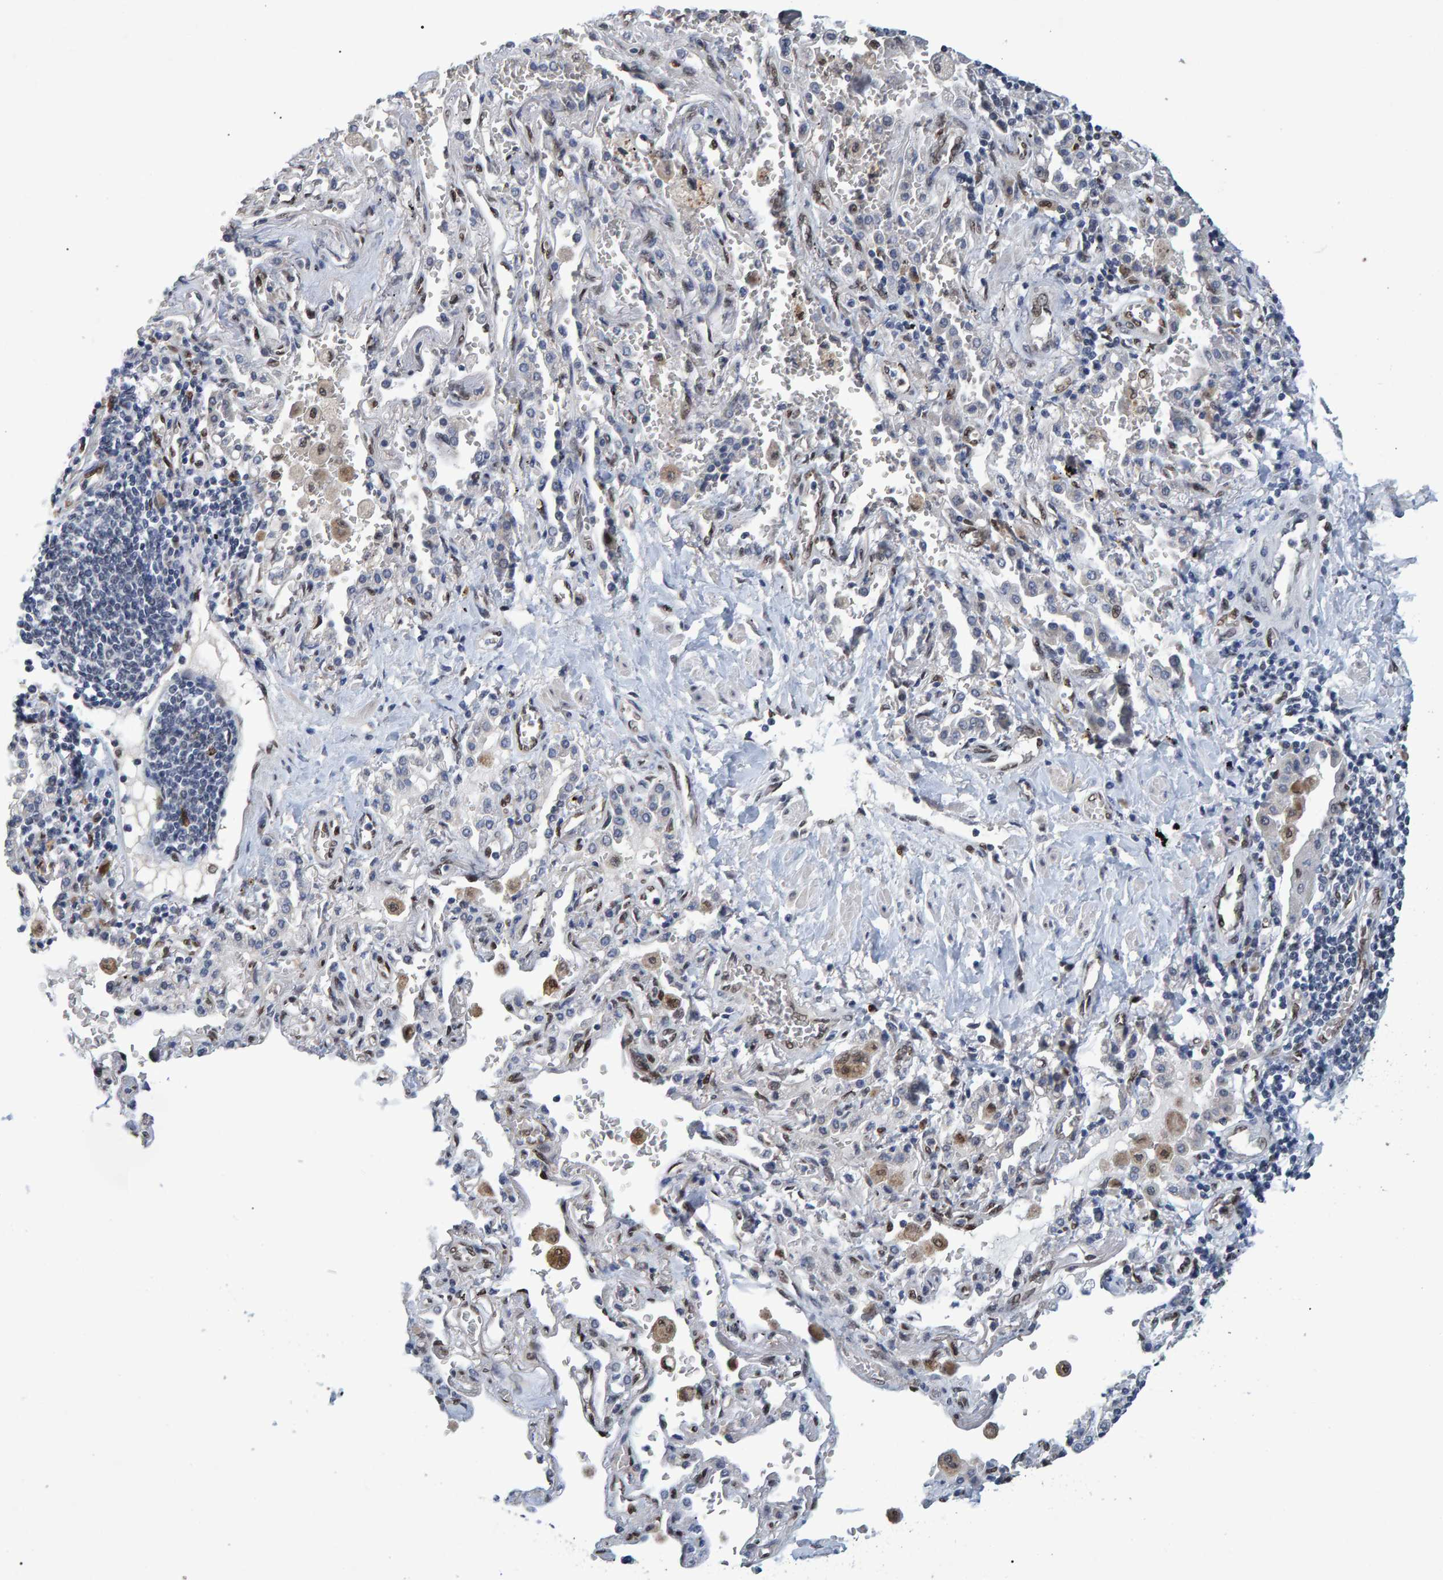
{"staining": {"intensity": "negative", "quantity": "none", "location": "none"}, "tissue": "lung cancer", "cell_type": "Tumor cells", "image_type": "cancer", "snomed": [{"axis": "morphology", "description": "Adenocarcinoma, NOS"}, {"axis": "topography", "description": "Lung"}], "caption": "Tumor cells are negative for protein expression in human lung adenocarcinoma. (Immunohistochemistry, brightfield microscopy, high magnification).", "gene": "QKI", "patient": {"sex": "female", "age": 65}}